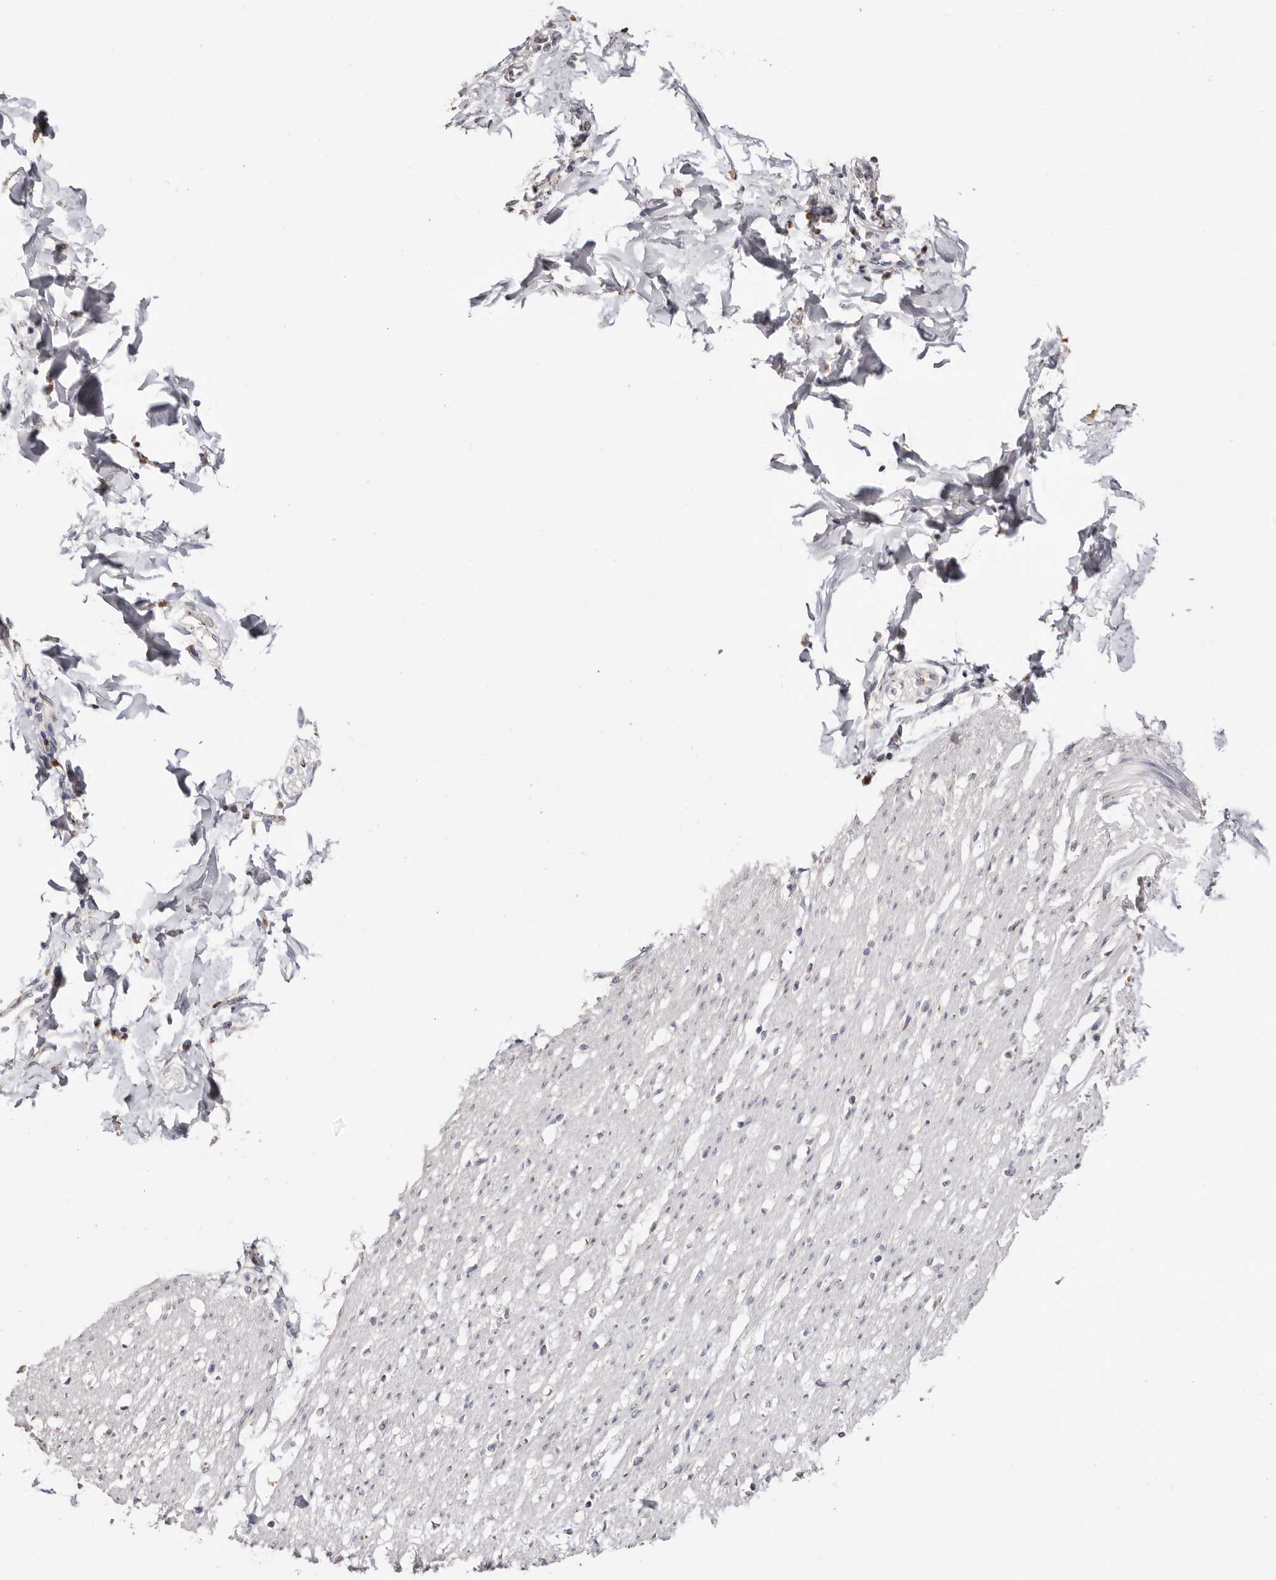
{"staining": {"intensity": "negative", "quantity": "none", "location": "none"}, "tissue": "smooth muscle", "cell_type": "Smooth muscle cells", "image_type": "normal", "snomed": [{"axis": "morphology", "description": "Normal tissue, NOS"}, {"axis": "morphology", "description": "Adenocarcinoma, NOS"}, {"axis": "topography", "description": "Colon"}, {"axis": "topography", "description": "Peripheral nerve tissue"}], "caption": "The histopathology image exhibits no staining of smooth muscle cells in normal smooth muscle.", "gene": "LGALS7B", "patient": {"sex": "male", "age": 14}}